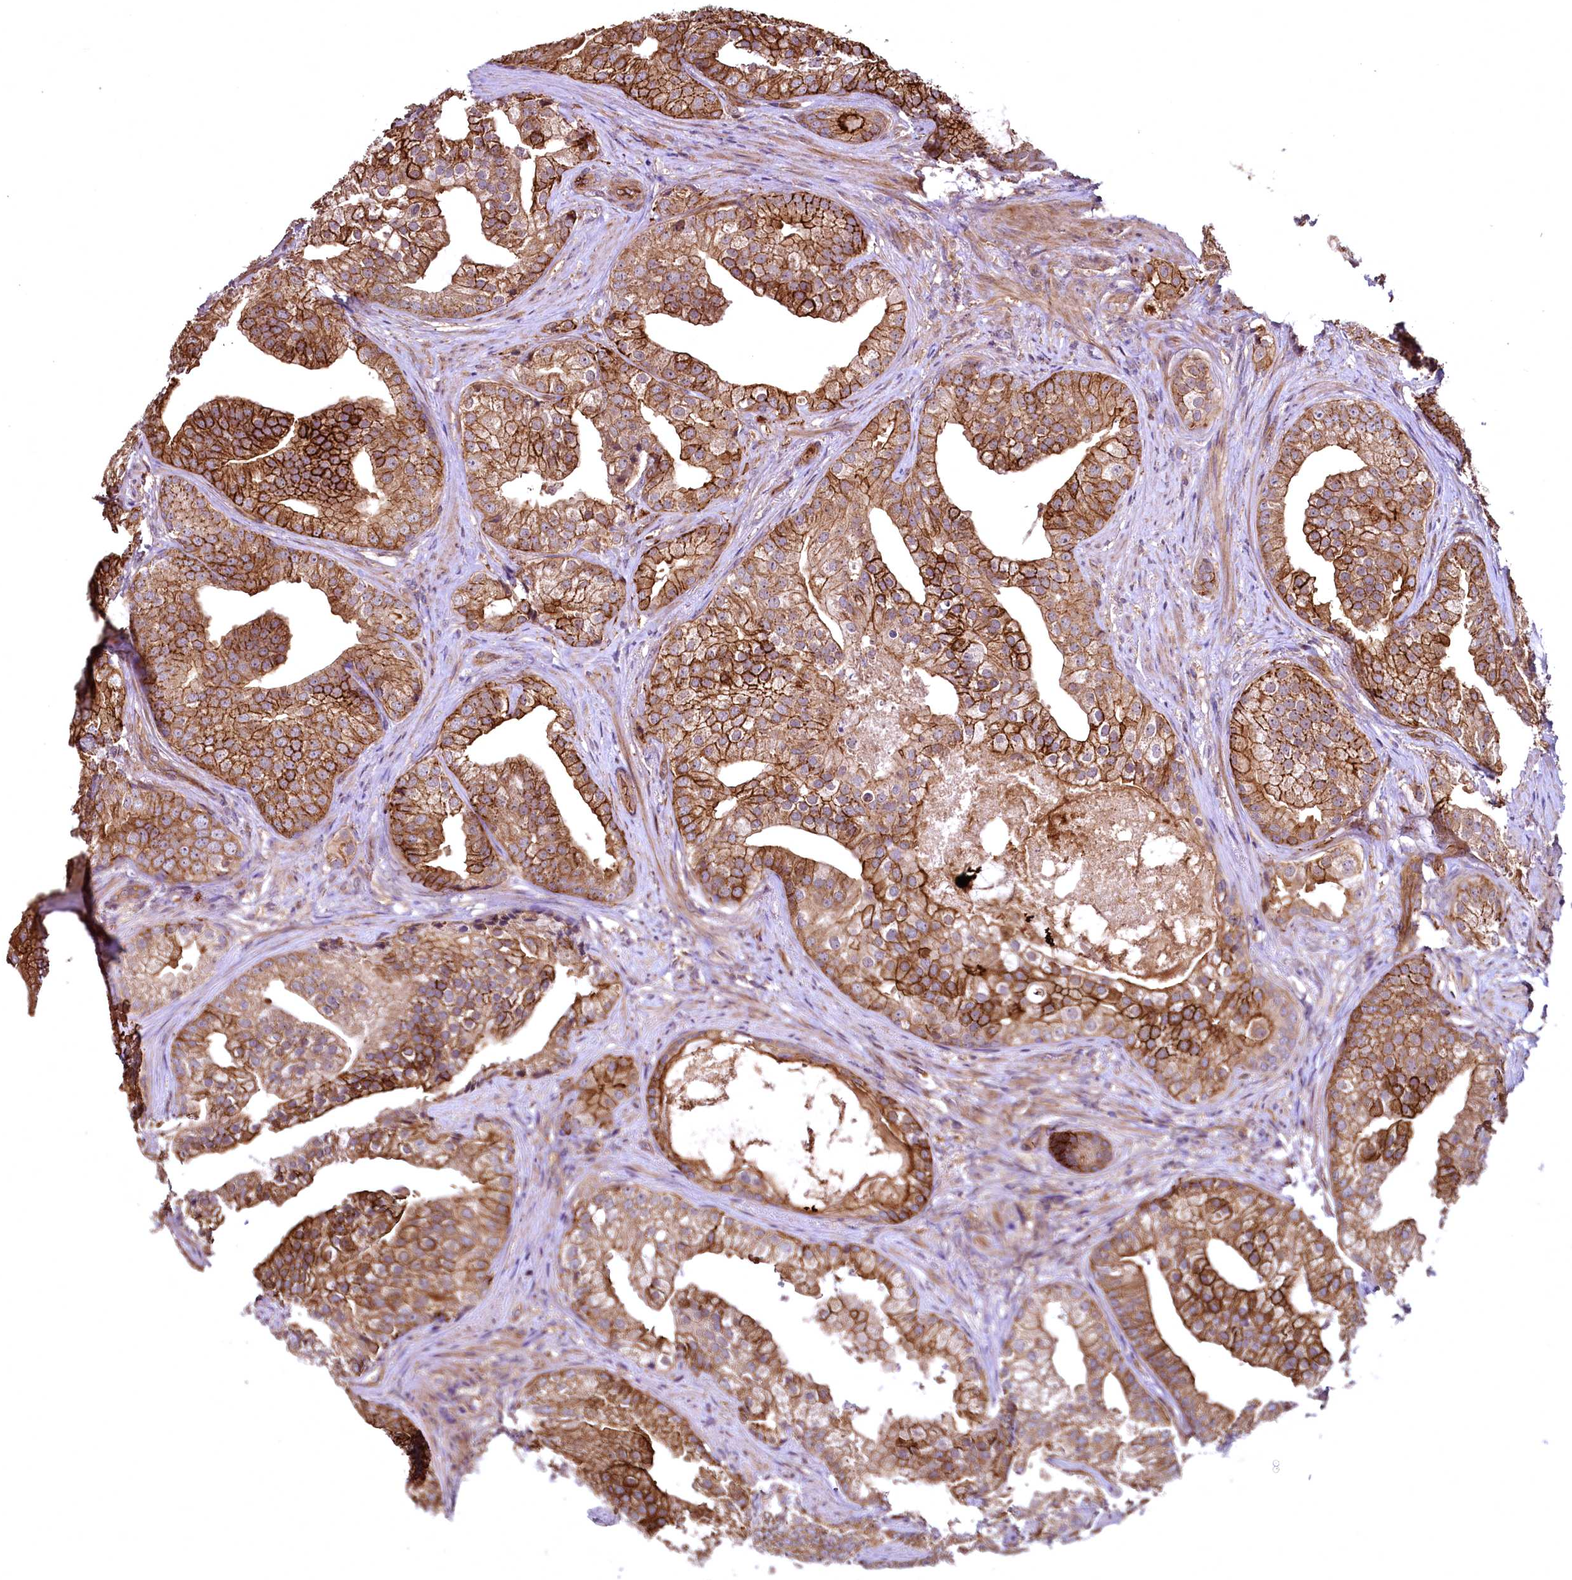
{"staining": {"intensity": "strong", "quantity": ">75%", "location": "cytoplasmic/membranous"}, "tissue": "prostate cancer", "cell_type": "Tumor cells", "image_type": "cancer", "snomed": [{"axis": "morphology", "description": "Adenocarcinoma, Low grade"}, {"axis": "topography", "description": "Prostate"}], "caption": "High-power microscopy captured an immunohistochemistry (IHC) photomicrograph of low-grade adenocarcinoma (prostate), revealing strong cytoplasmic/membranous positivity in about >75% of tumor cells.", "gene": "TBCEL", "patient": {"sex": "male", "age": 71}}